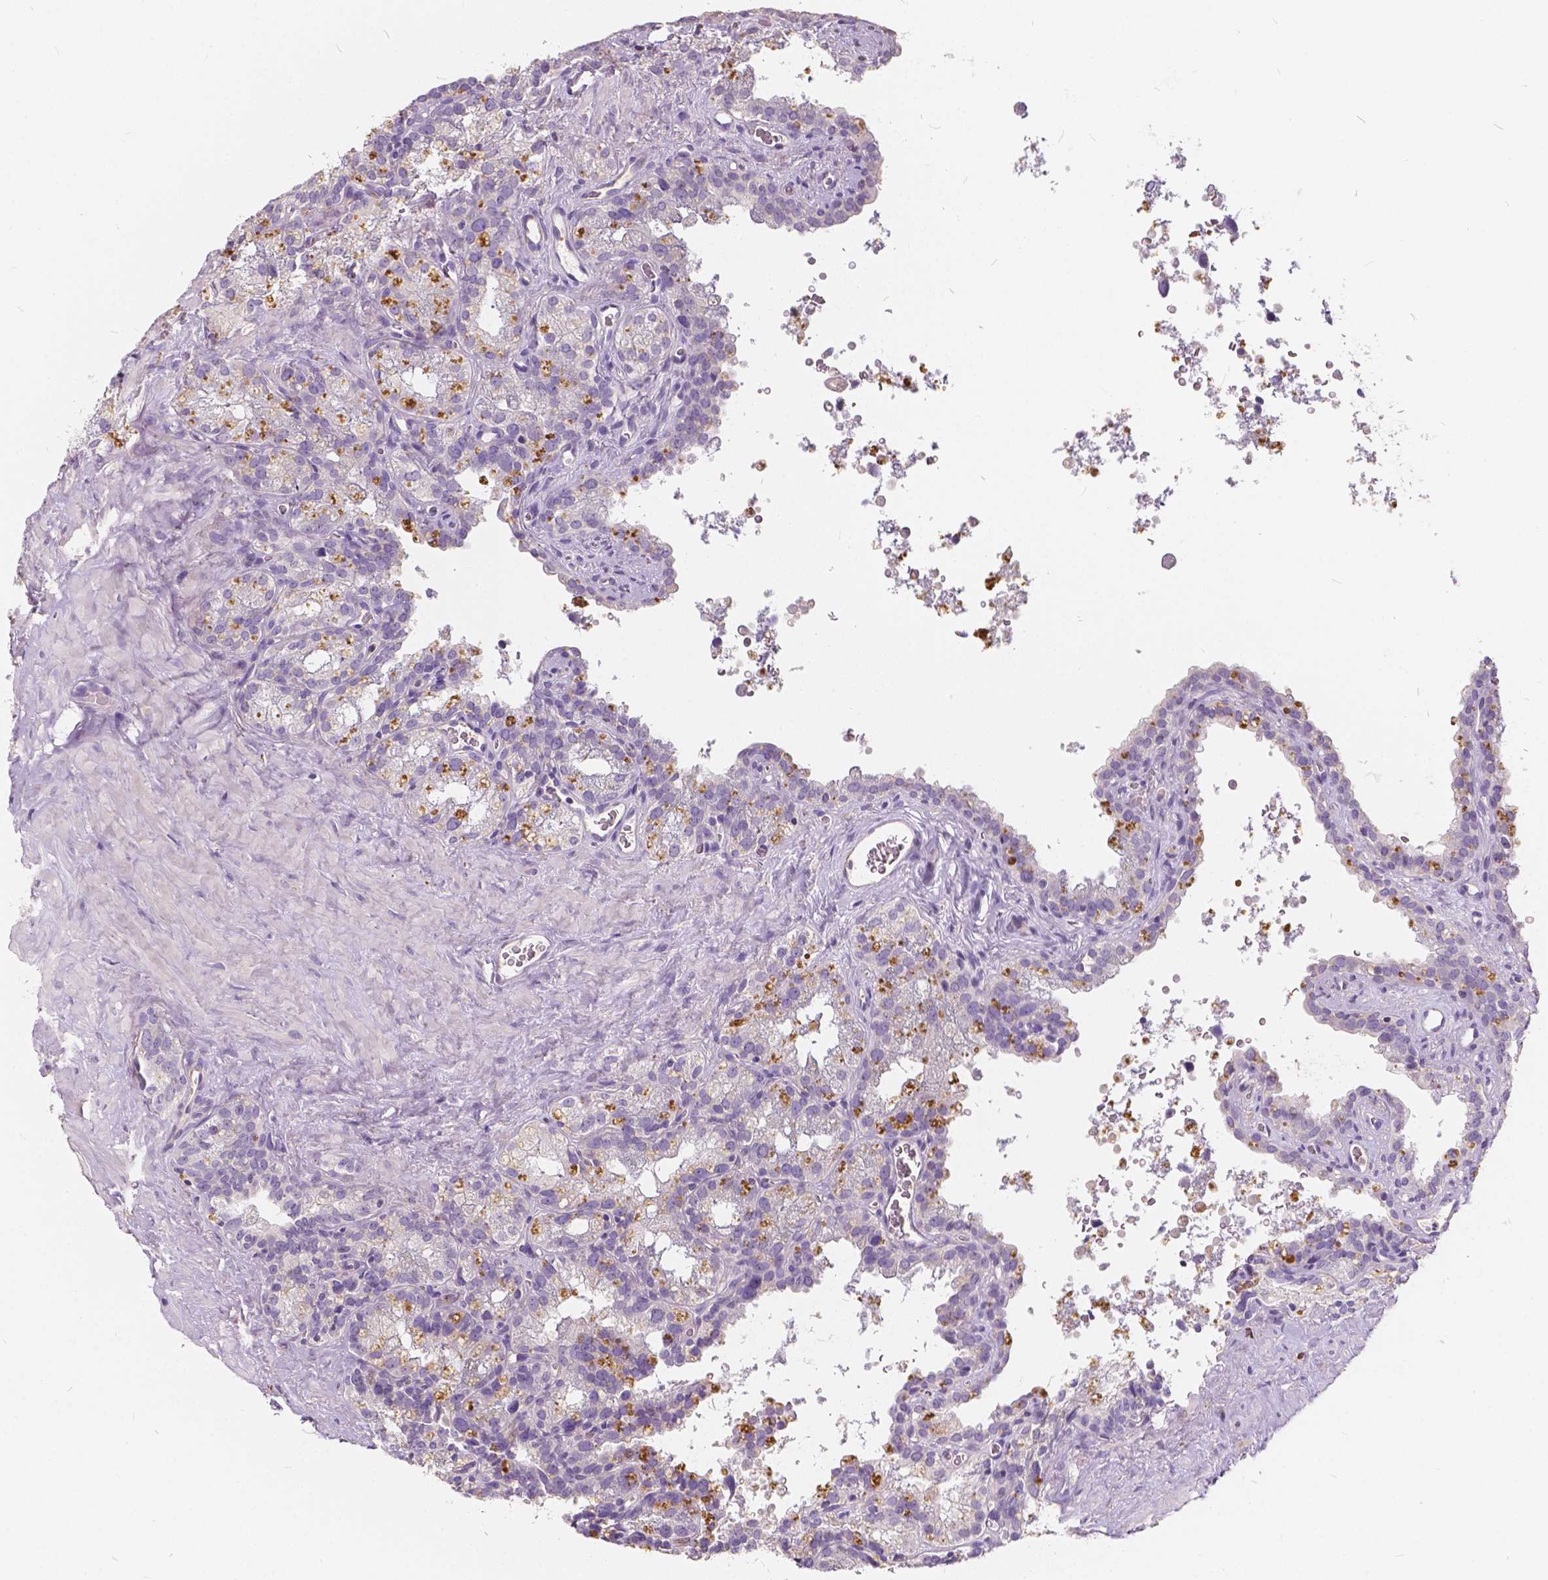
{"staining": {"intensity": "negative", "quantity": "none", "location": "none"}, "tissue": "seminal vesicle", "cell_type": "Glandular cells", "image_type": "normal", "snomed": [{"axis": "morphology", "description": "Normal tissue, NOS"}, {"axis": "topography", "description": "Prostate"}, {"axis": "topography", "description": "Seminal veicle"}], "caption": "A histopathology image of human seminal vesicle is negative for staining in glandular cells. (Stains: DAB IHC with hematoxylin counter stain, Microscopy: brightfield microscopy at high magnification).", "gene": "KIAA0513", "patient": {"sex": "male", "age": 71}}